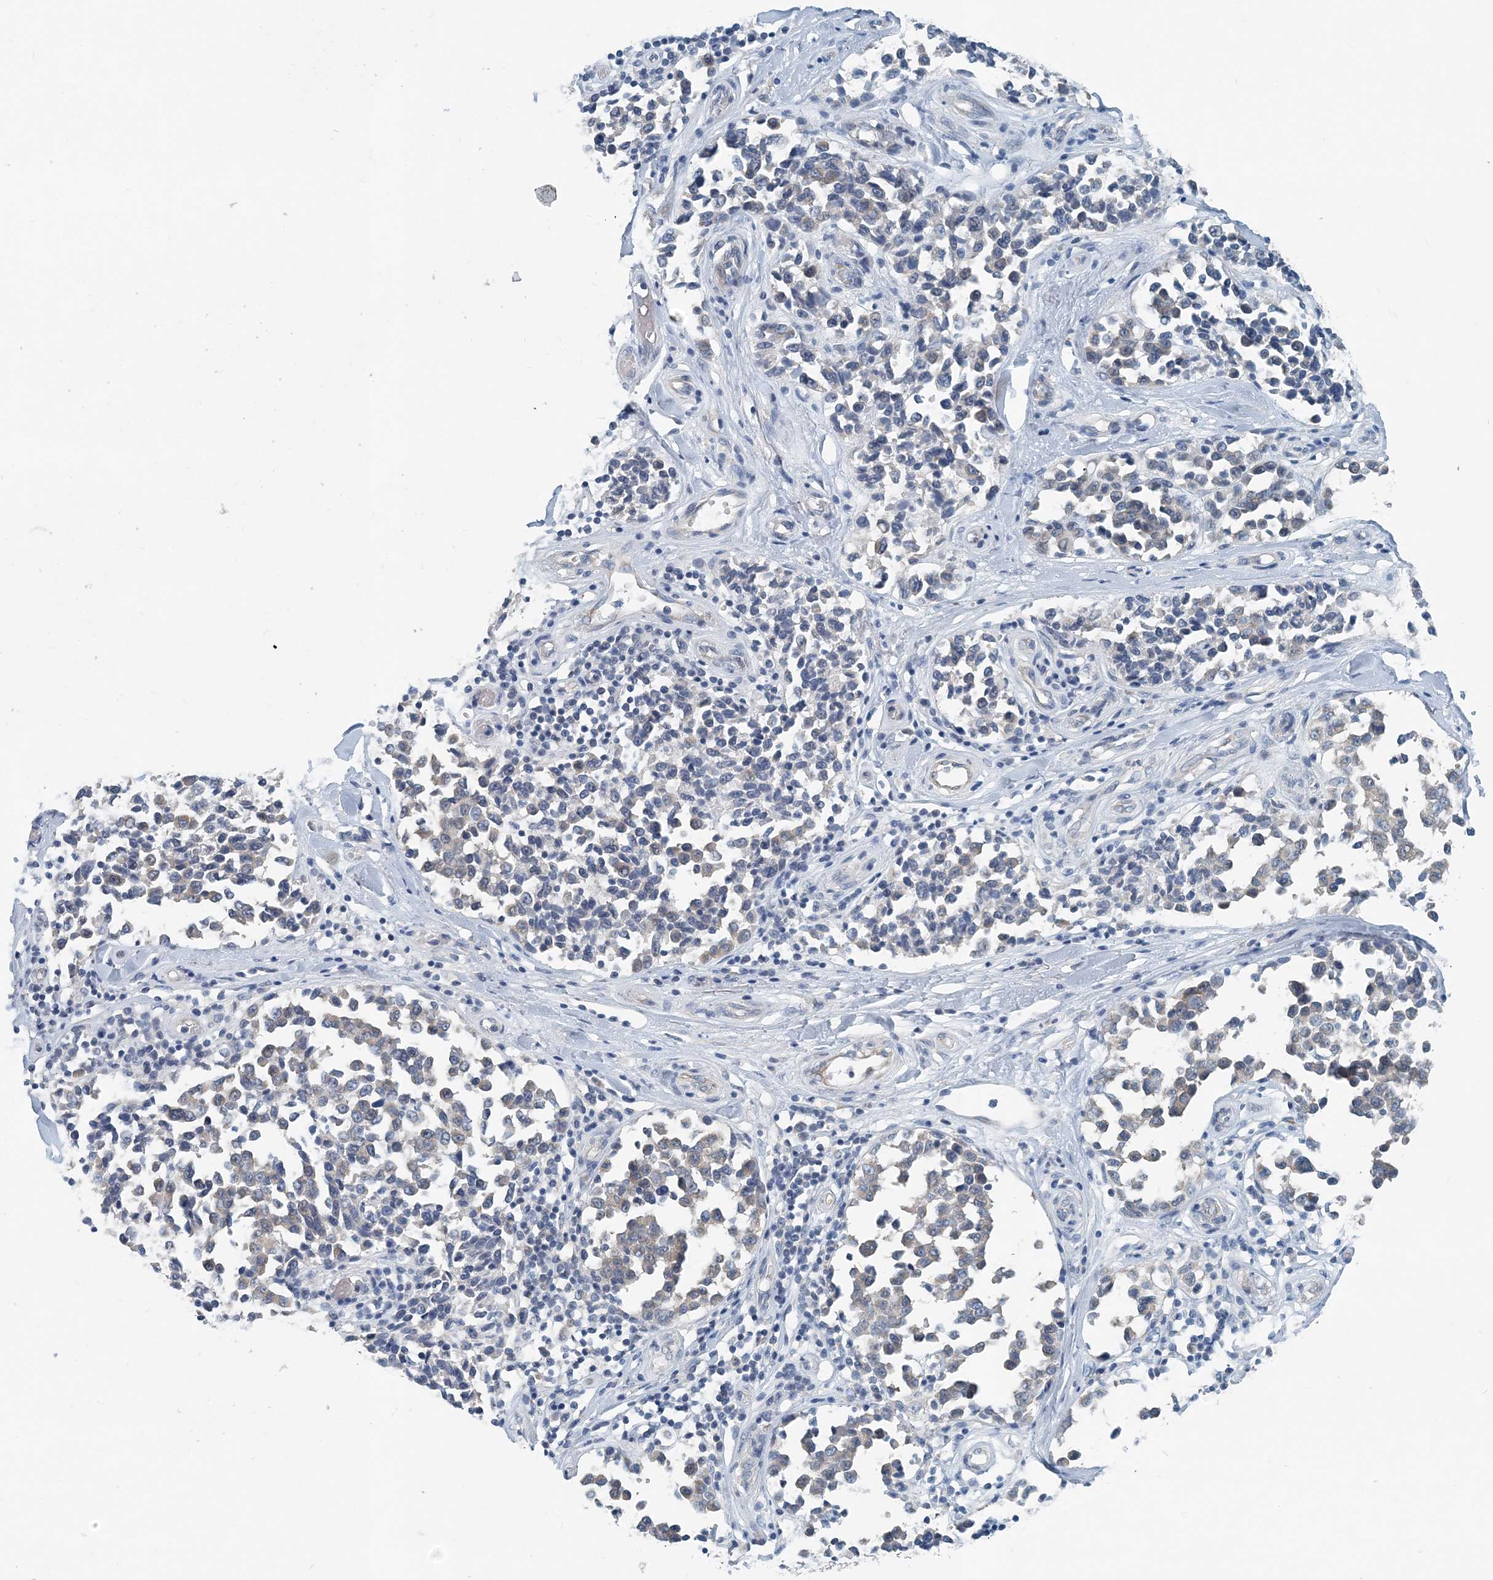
{"staining": {"intensity": "negative", "quantity": "none", "location": "none"}, "tissue": "melanoma", "cell_type": "Tumor cells", "image_type": "cancer", "snomed": [{"axis": "morphology", "description": "Malignant melanoma, NOS"}, {"axis": "topography", "description": "Skin"}], "caption": "A histopathology image of human malignant melanoma is negative for staining in tumor cells.", "gene": "EEF1A2", "patient": {"sex": "female", "age": 64}}